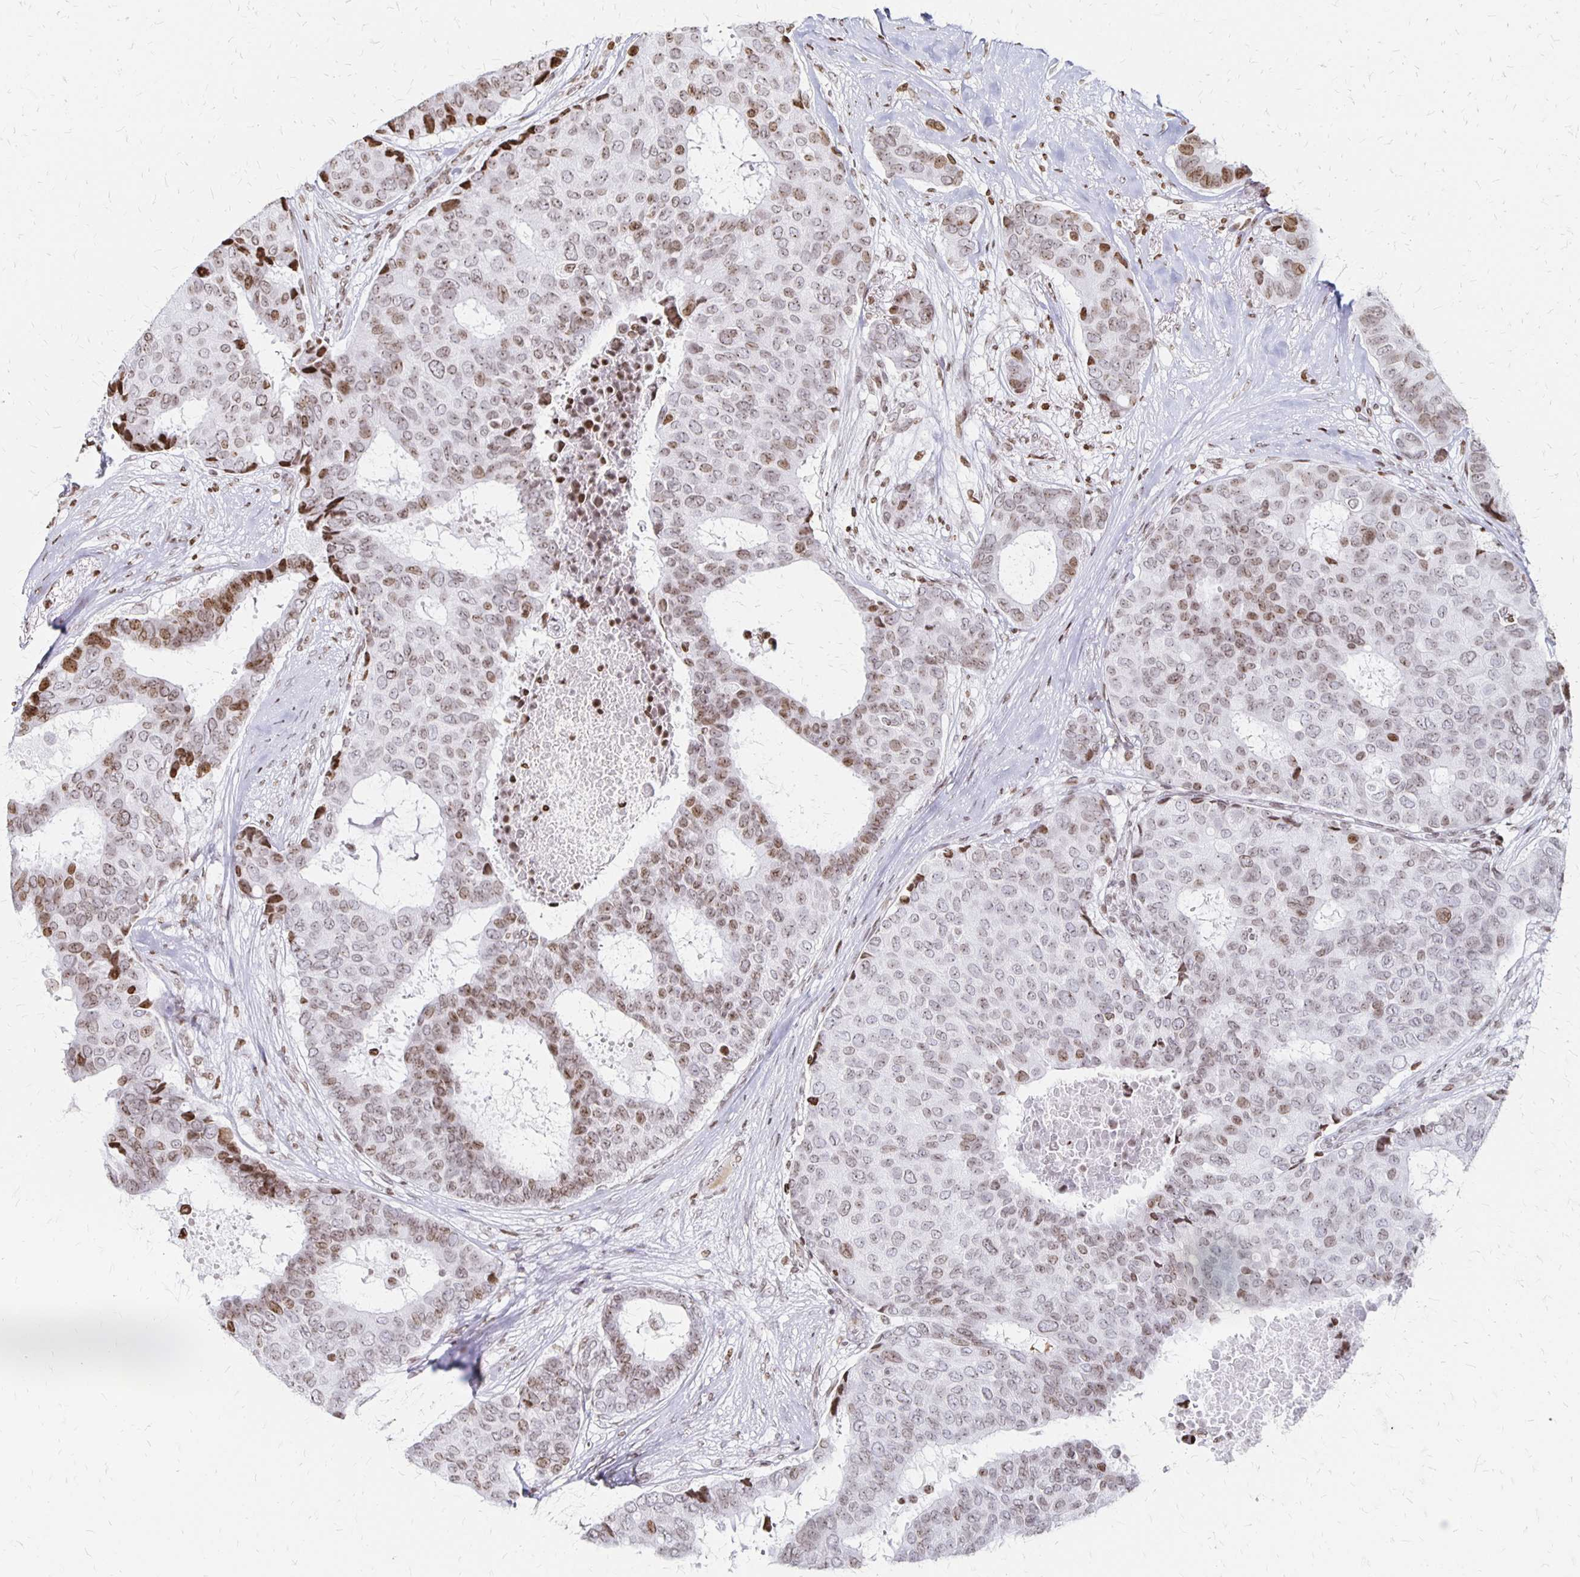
{"staining": {"intensity": "moderate", "quantity": ">75%", "location": "nuclear"}, "tissue": "breast cancer", "cell_type": "Tumor cells", "image_type": "cancer", "snomed": [{"axis": "morphology", "description": "Duct carcinoma"}, {"axis": "topography", "description": "Breast"}], "caption": "Immunohistochemistry (IHC) (DAB (3,3'-diaminobenzidine)) staining of invasive ductal carcinoma (breast) demonstrates moderate nuclear protein positivity in about >75% of tumor cells. The protein is shown in brown color, while the nuclei are stained blue.", "gene": "ZNF280C", "patient": {"sex": "female", "age": 75}}